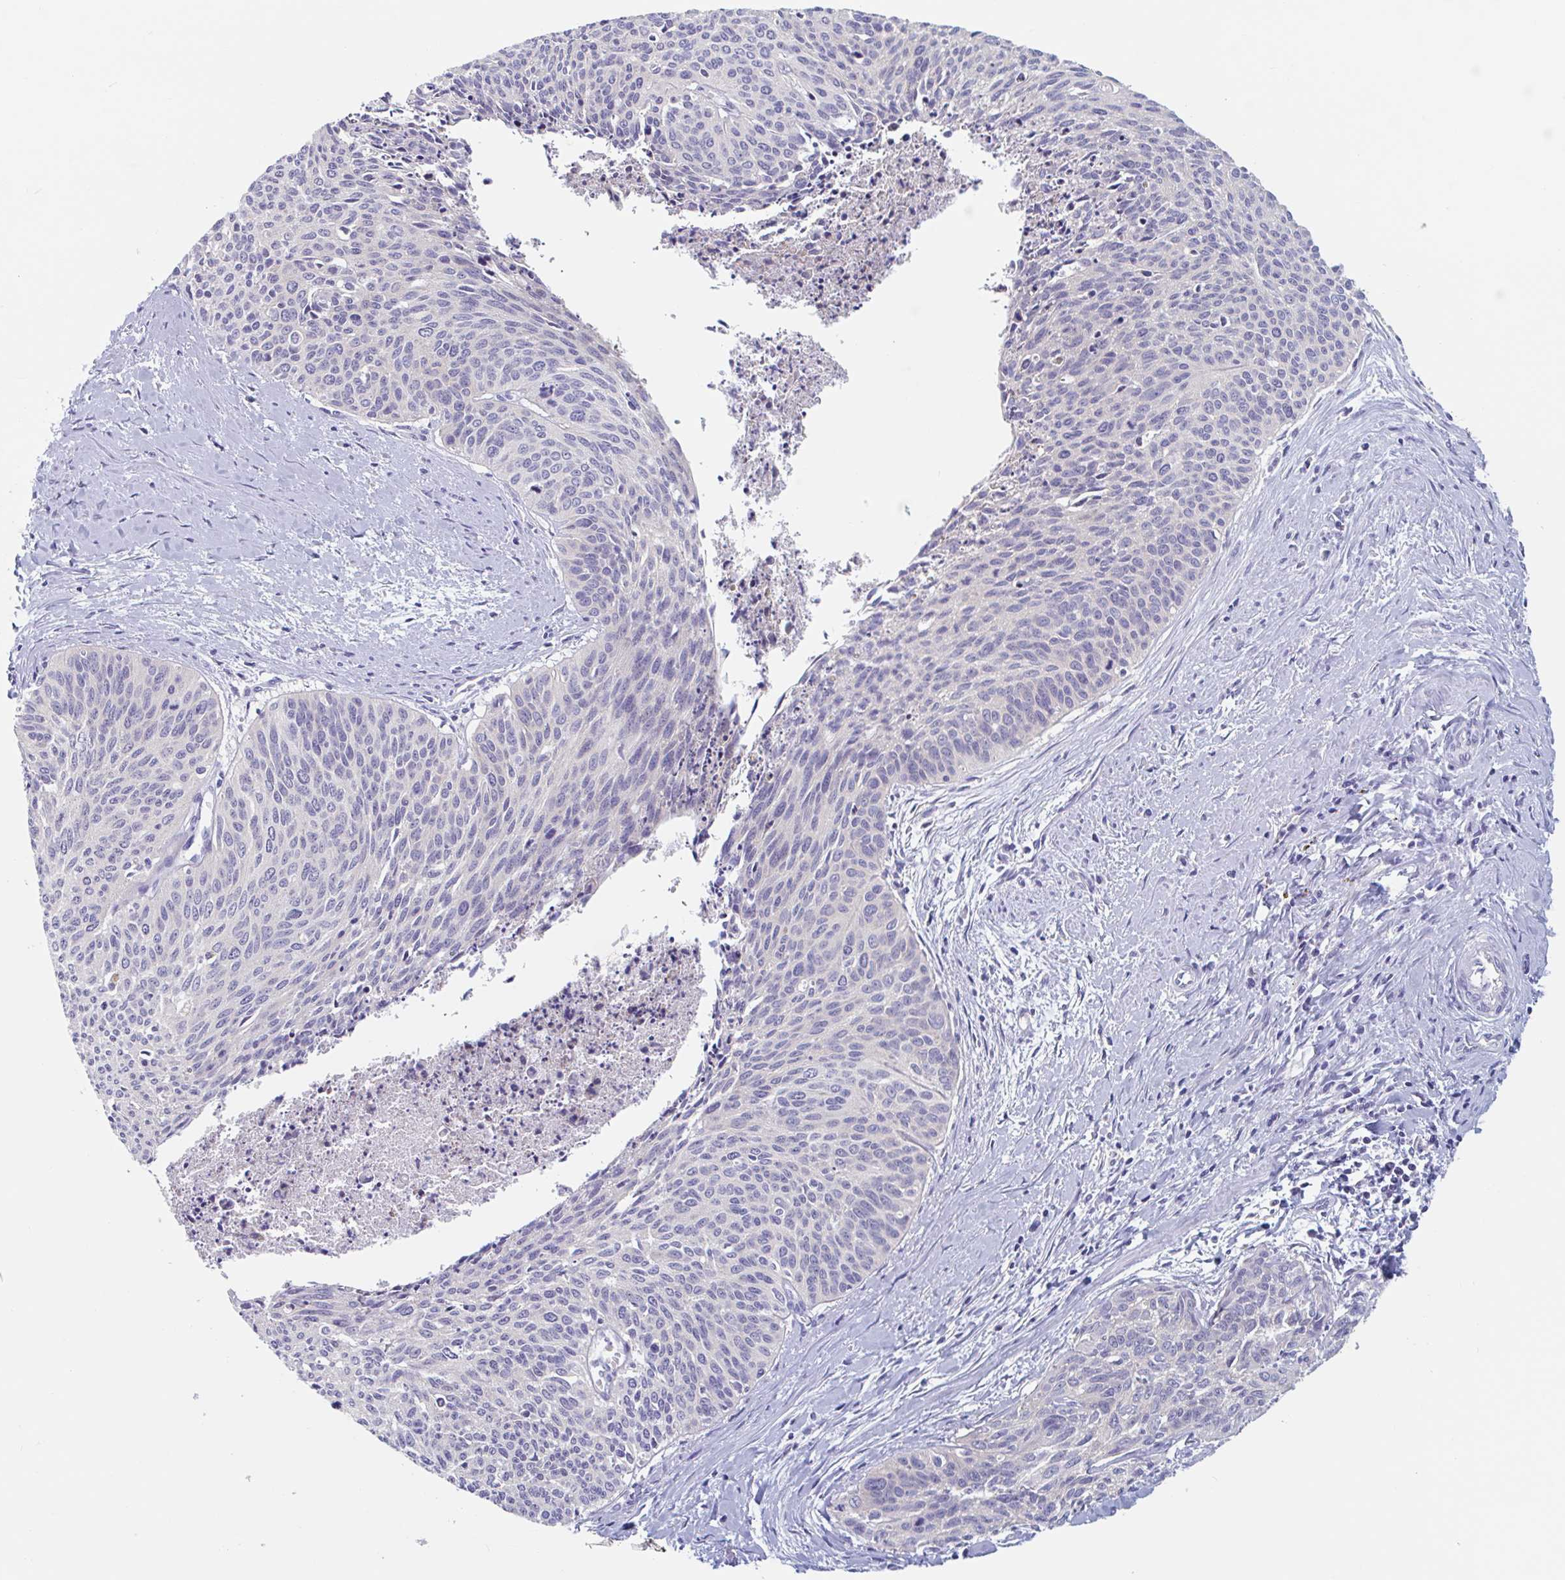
{"staining": {"intensity": "negative", "quantity": "none", "location": "none"}, "tissue": "cervical cancer", "cell_type": "Tumor cells", "image_type": "cancer", "snomed": [{"axis": "morphology", "description": "Squamous cell carcinoma, NOS"}, {"axis": "topography", "description": "Cervix"}], "caption": "Tumor cells show no significant protein expression in cervical squamous cell carcinoma.", "gene": "UNKL", "patient": {"sex": "female", "age": 55}}